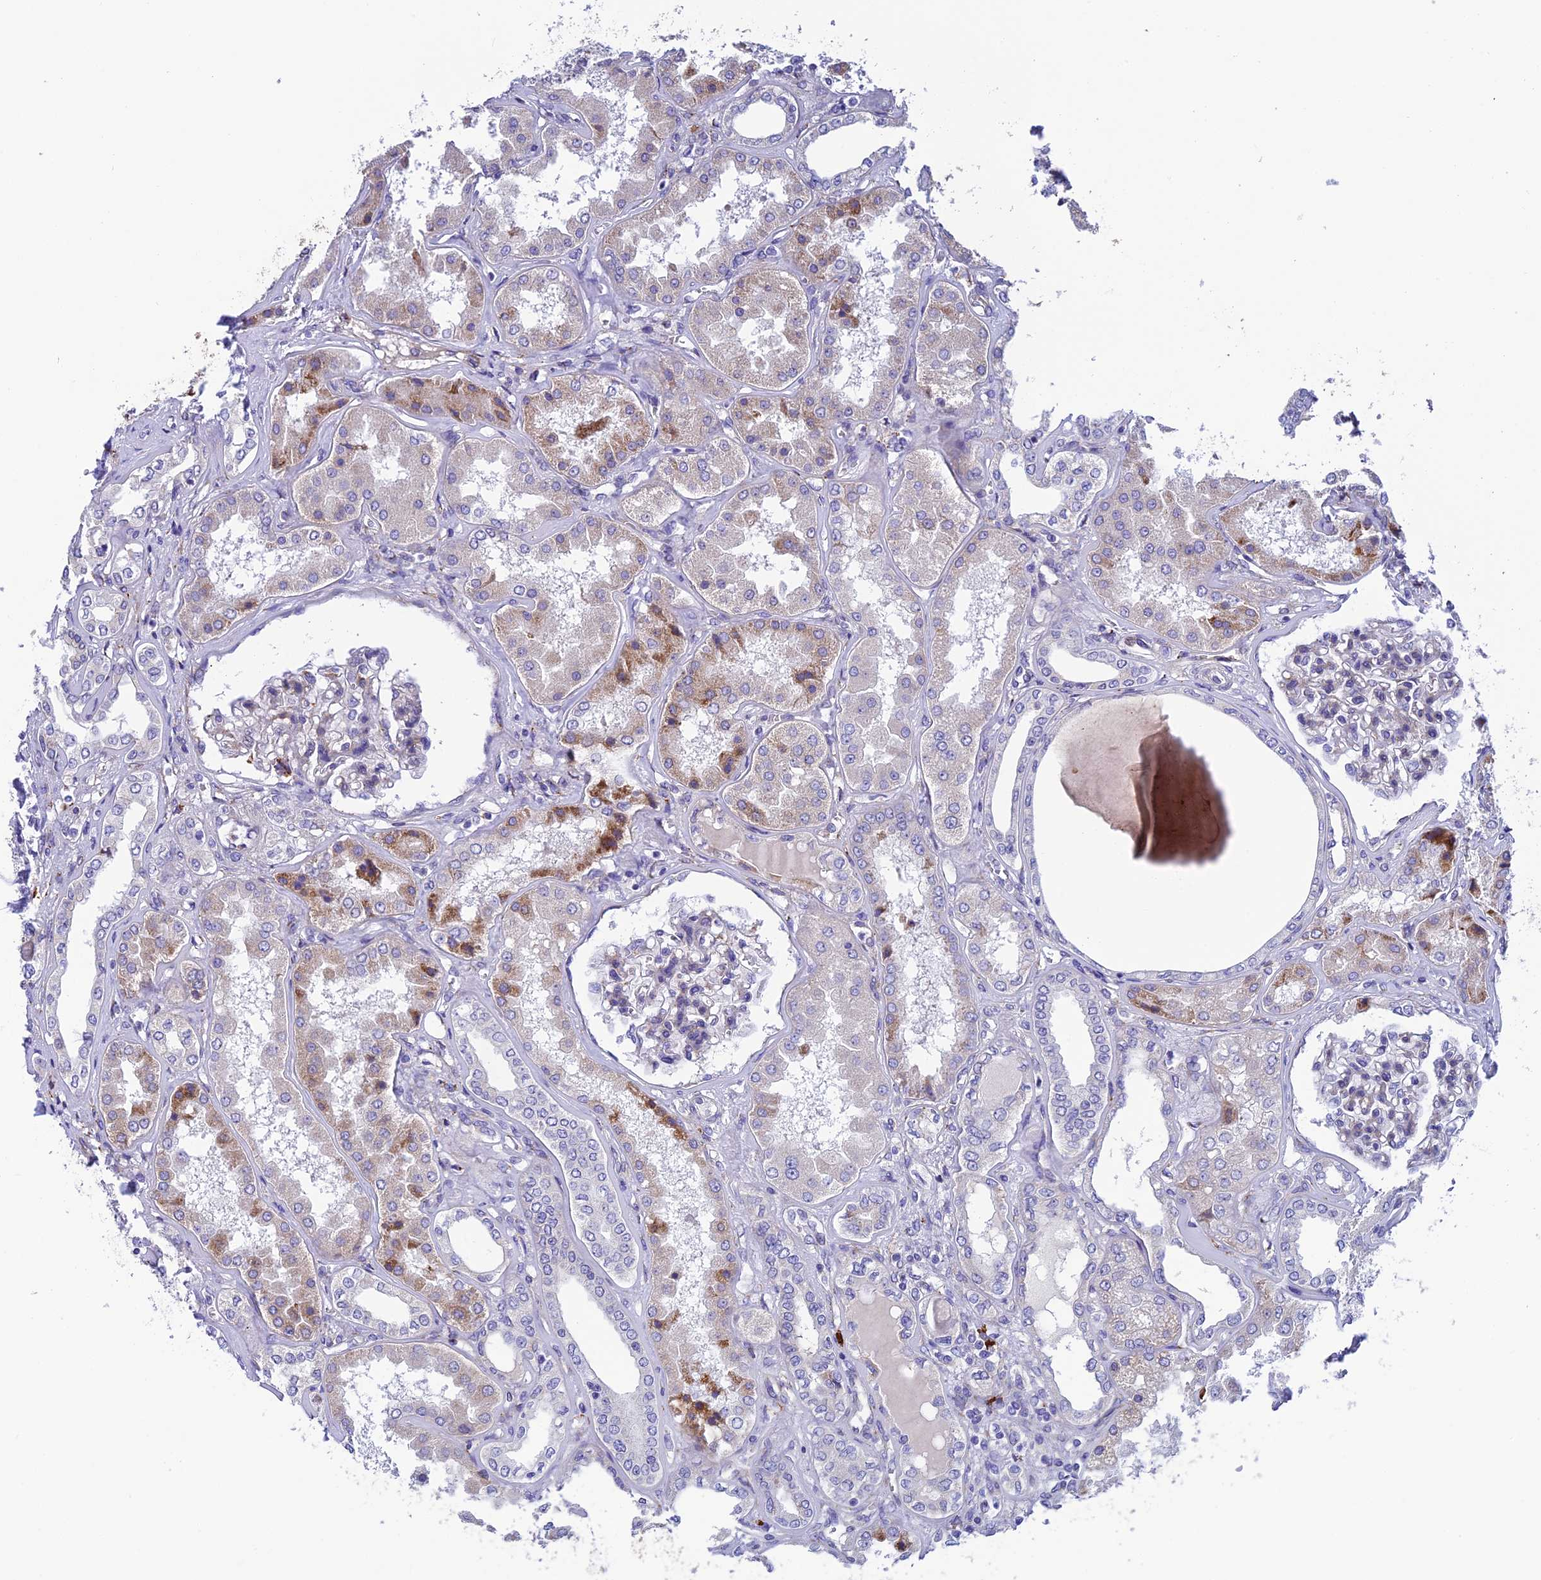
{"staining": {"intensity": "negative", "quantity": "none", "location": "none"}, "tissue": "kidney", "cell_type": "Cells in glomeruli", "image_type": "normal", "snomed": [{"axis": "morphology", "description": "Normal tissue, NOS"}, {"axis": "topography", "description": "Kidney"}], "caption": "High power microscopy image of an IHC histopathology image of benign kidney, revealing no significant staining in cells in glomeruli.", "gene": "MACIR", "patient": {"sex": "female", "age": 56}}